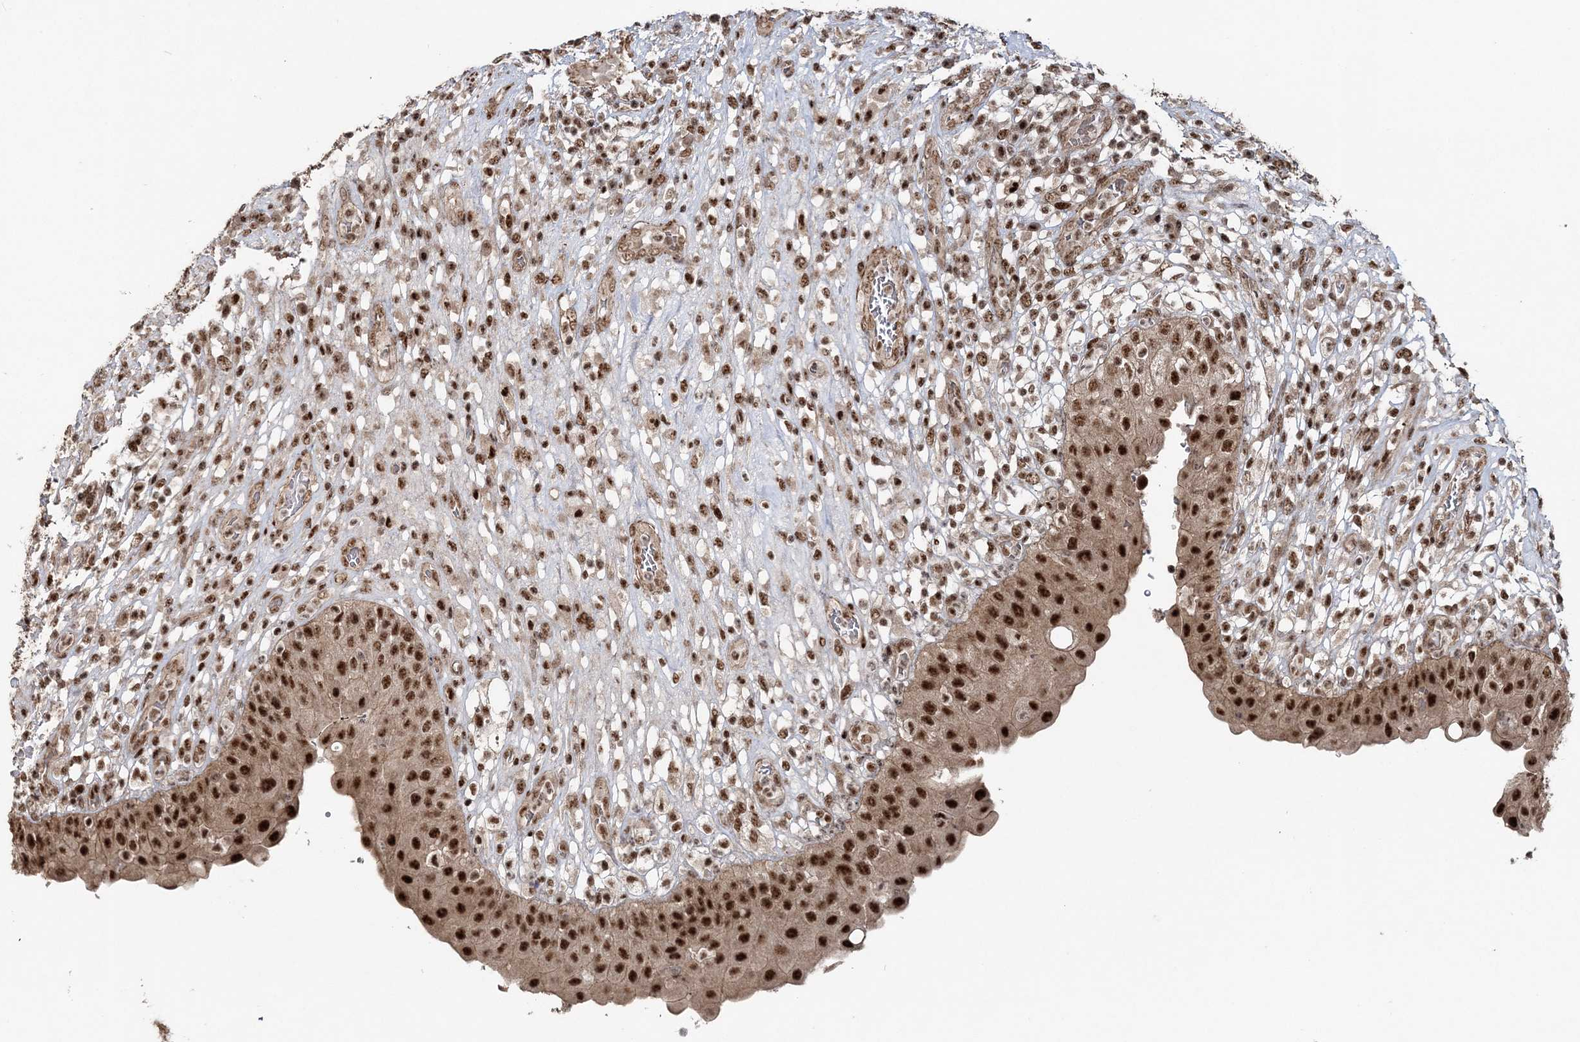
{"staining": {"intensity": "strong", "quantity": ">75%", "location": "nuclear"}, "tissue": "urinary bladder", "cell_type": "Urothelial cells", "image_type": "normal", "snomed": [{"axis": "morphology", "description": "Normal tissue, NOS"}, {"axis": "topography", "description": "Urinary bladder"}], "caption": "Urothelial cells demonstrate high levels of strong nuclear expression in about >75% of cells in unremarkable urinary bladder.", "gene": "EXOSC8", "patient": {"sex": "female", "age": 62}}